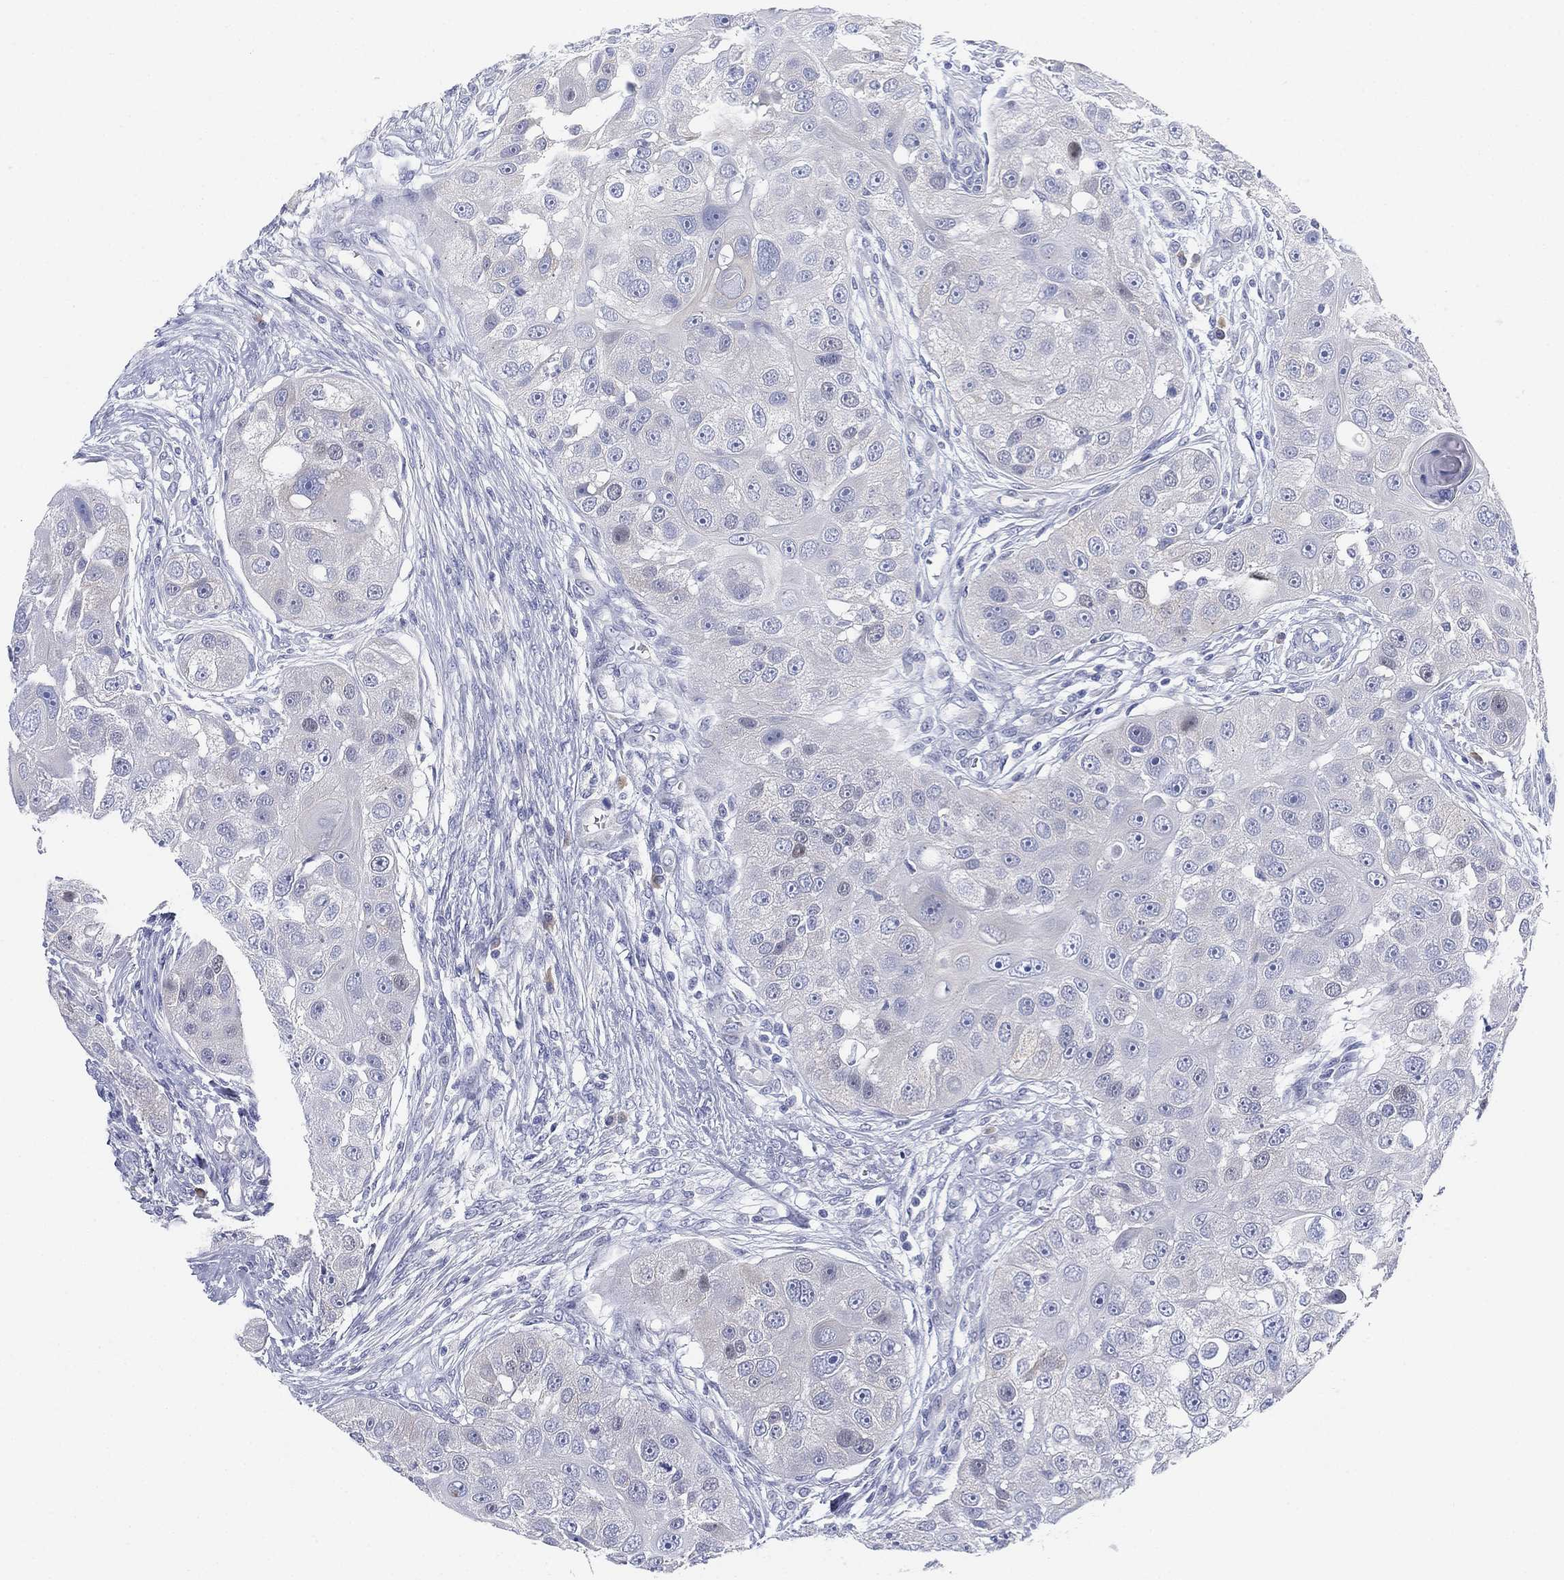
{"staining": {"intensity": "negative", "quantity": "none", "location": "none"}, "tissue": "head and neck cancer", "cell_type": "Tumor cells", "image_type": "cancer", "snomed": [{"axis": "morphology", "description": "Normal tissue, NOS"}, {"axis": "morphology", "description": "Squamous cell carcinoma, NOS"}, {"axis": "topography", "description": "Skeletal muscle"}, {"axis": "topography", "description": "Head-Neck"}], "caption": "High magnification brightfield microscopy of squamous cell carcinoma (head and neck) stained with DAB (brown) and counterstained with hematoxylin (blue): tumor cells show no significant expression.", "gene": "GCNA", "patient": {"sex": "male", "age": 51}}